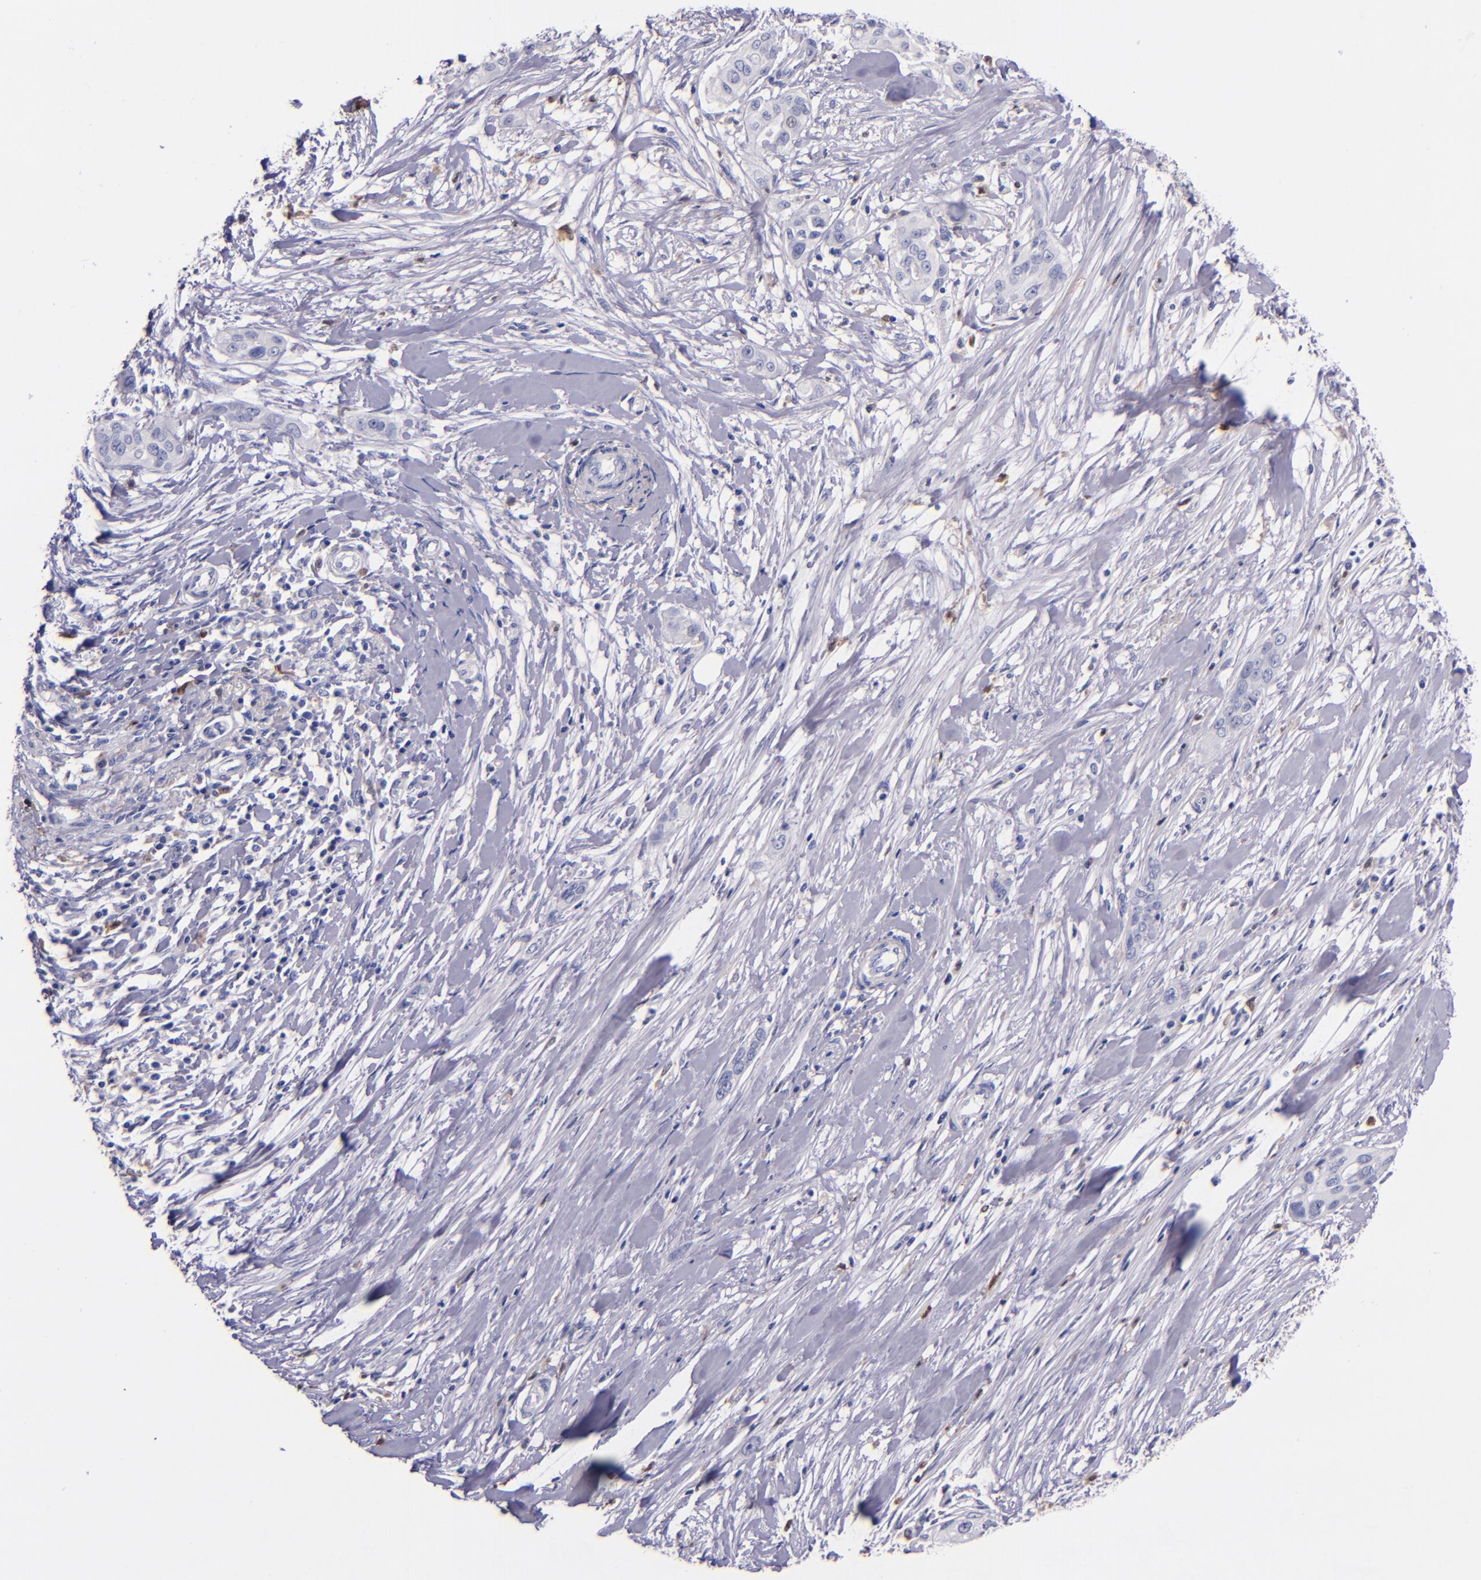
{"staining": {"intensity": "negative", "quantity": "none", "location": "none"}, "tissue": "pancreatic cancer", "cell_type": "Tumor cells", "image_type": "cancer", "snomed": [{"axis": "morphology", "description": "Adenocarcinoma, NOS"}, {"axis": "topography", "description": "Pancreas"}], "caption": "This is an IHC micrograph of human pancreatic cancer. There is no staining in tumor cells.", "gene": "F13A1", "patient": {"sex": "female", "age": 60}}